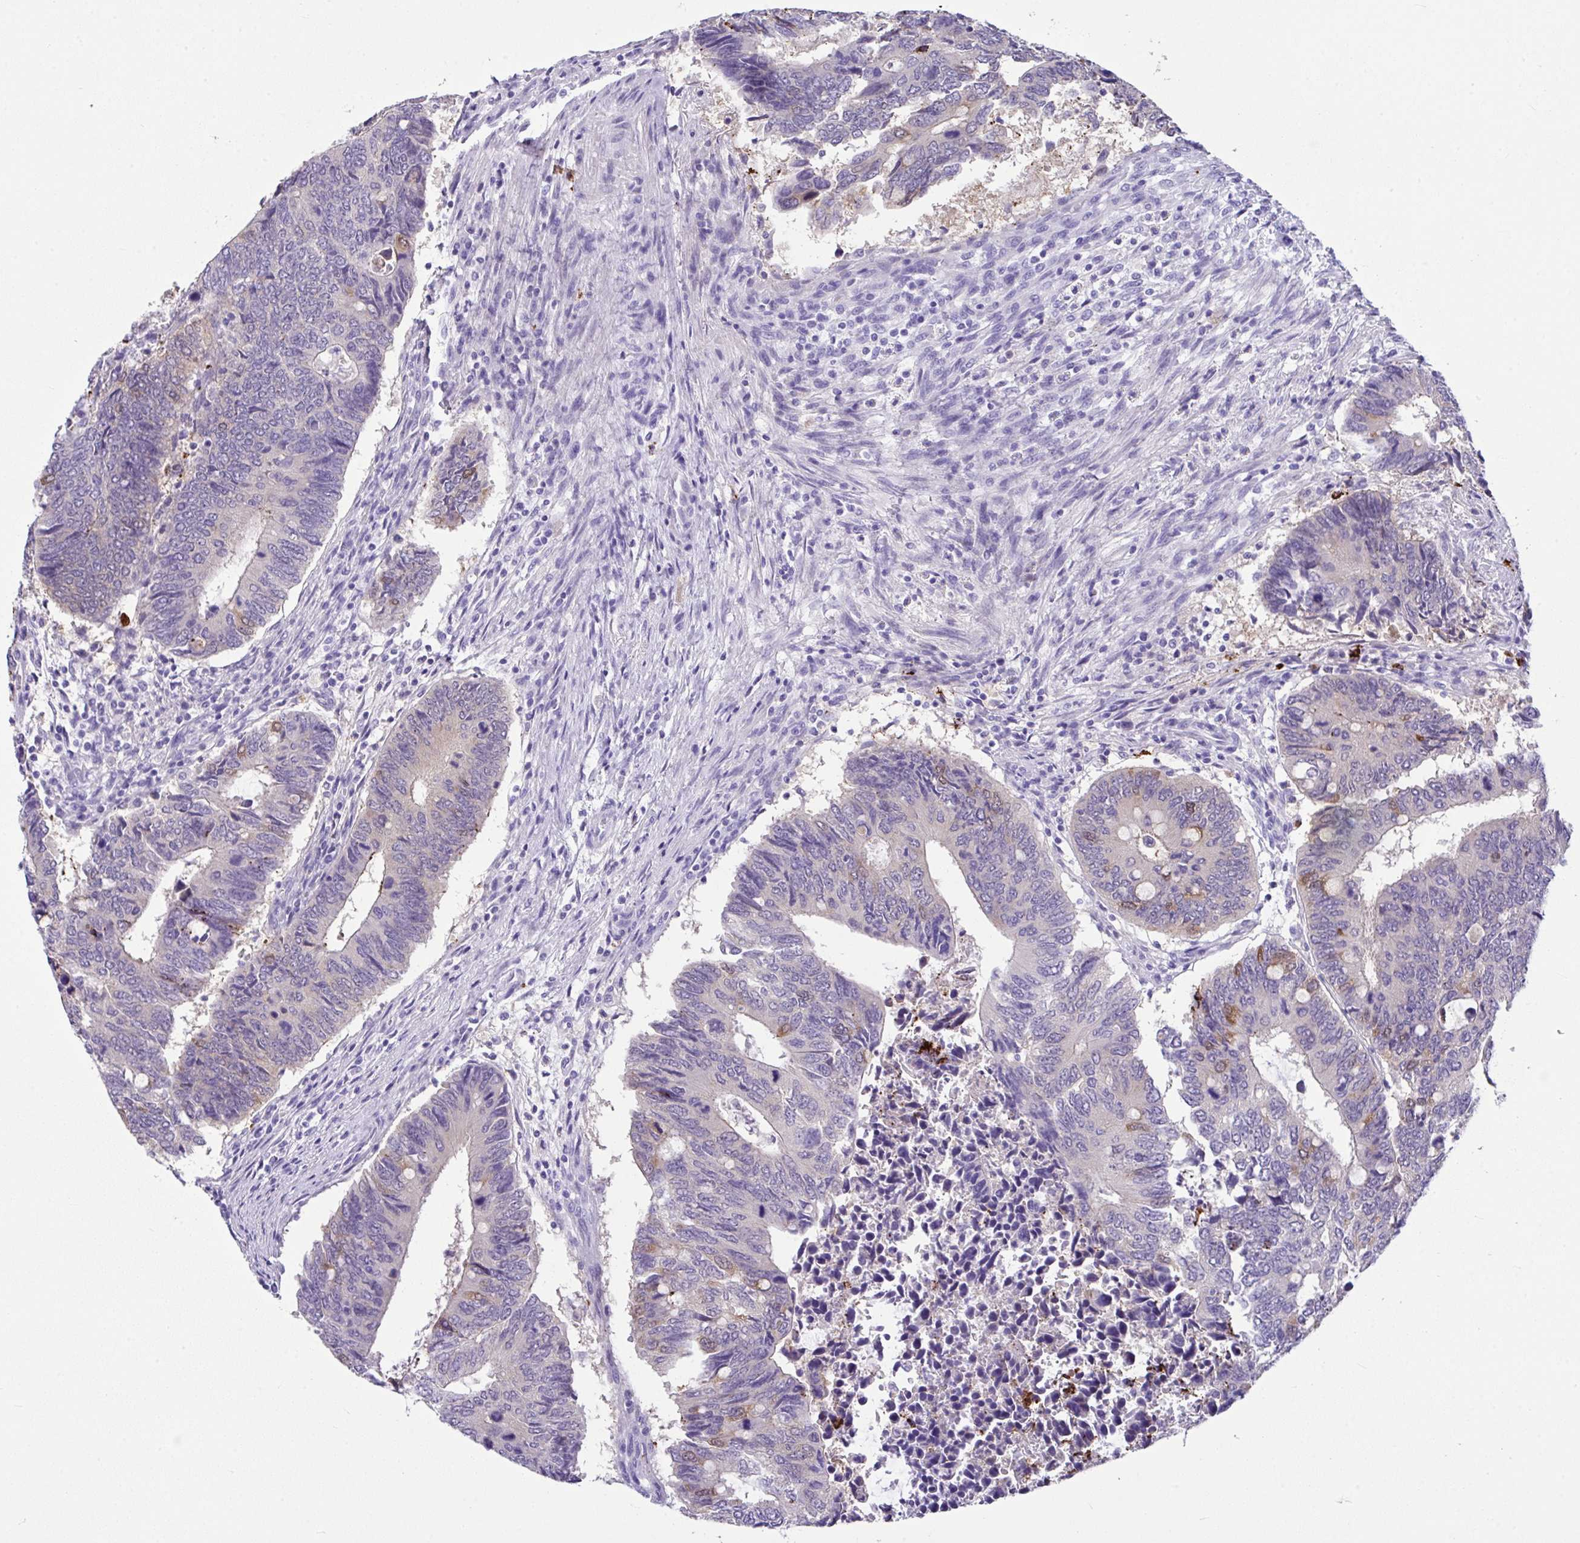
{"staining": {"intensity": "moderate", "quantity": "<25%", "location": "cytoplasmic/membranous"}, "tissue": "colorectal cancer", "cell_type": "Tumor cells", "image_type": "cancer", "snomed": [{"axis": "morphology", "description": "Adenocarcinoma, NOS"}, {"axis": "topography", "description": "Colon"}], "caption": "A brown stain shows moderate cytoplasmic/membranous expression of a protein in human colorectal cancer tumor cells.", "gene": "LGALS4", "patient": {"sex": "male", "age": 87}}